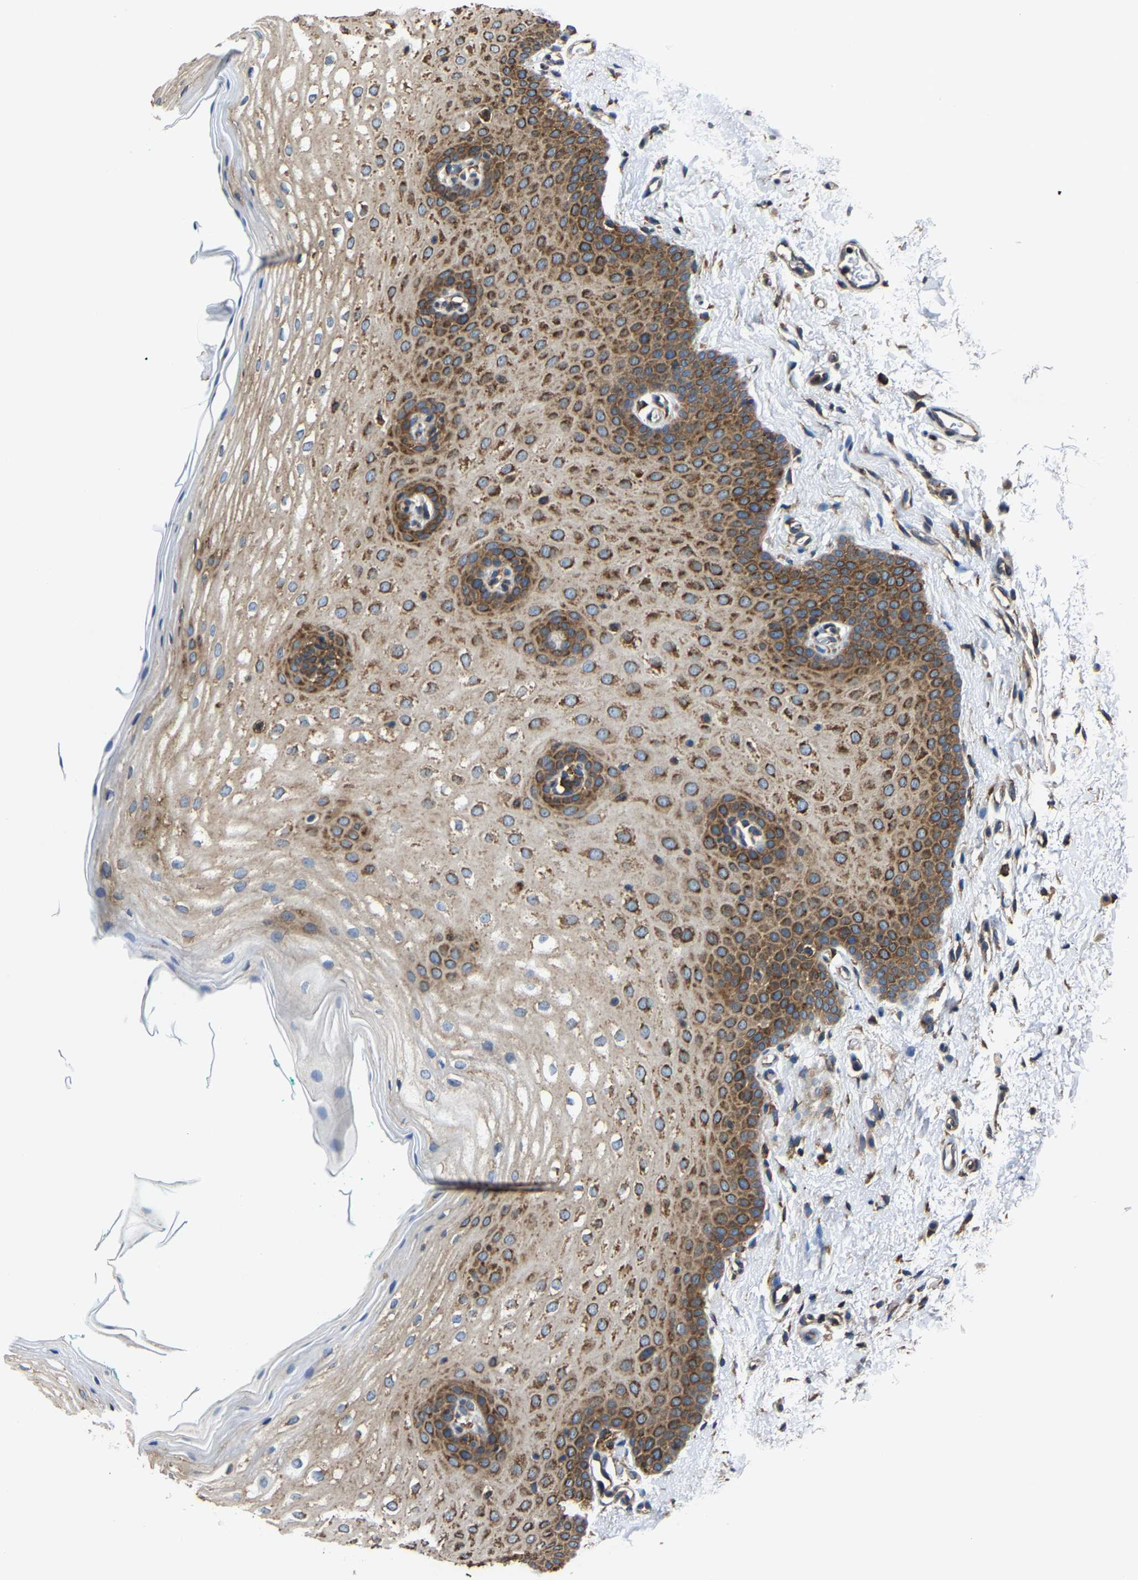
{"staining": {"intensity": "strong", "quantity": "25%-75%", "location": "cytoplasmic/membranous"}, "tissue": "oral mucosa", "cell_type": "Squamous epithelial cells", "image_type": "normal", "snomed": [{"axis": "morphology", "description": "Normal tissue, NOS"}, {"axis": "topography", "description": "Skin"}, {"axis": "topography", "description": "Oral tissue"}], "caption": "Protein staining by immunohistochemistry reveals strong cytoplasmic/membranous staining in approximately 25%-75% of squamous epithelial cells in unremarkable oral mucosa.", "gene": "G3BP2", "patient": {"sex": "male", "age": 84}}